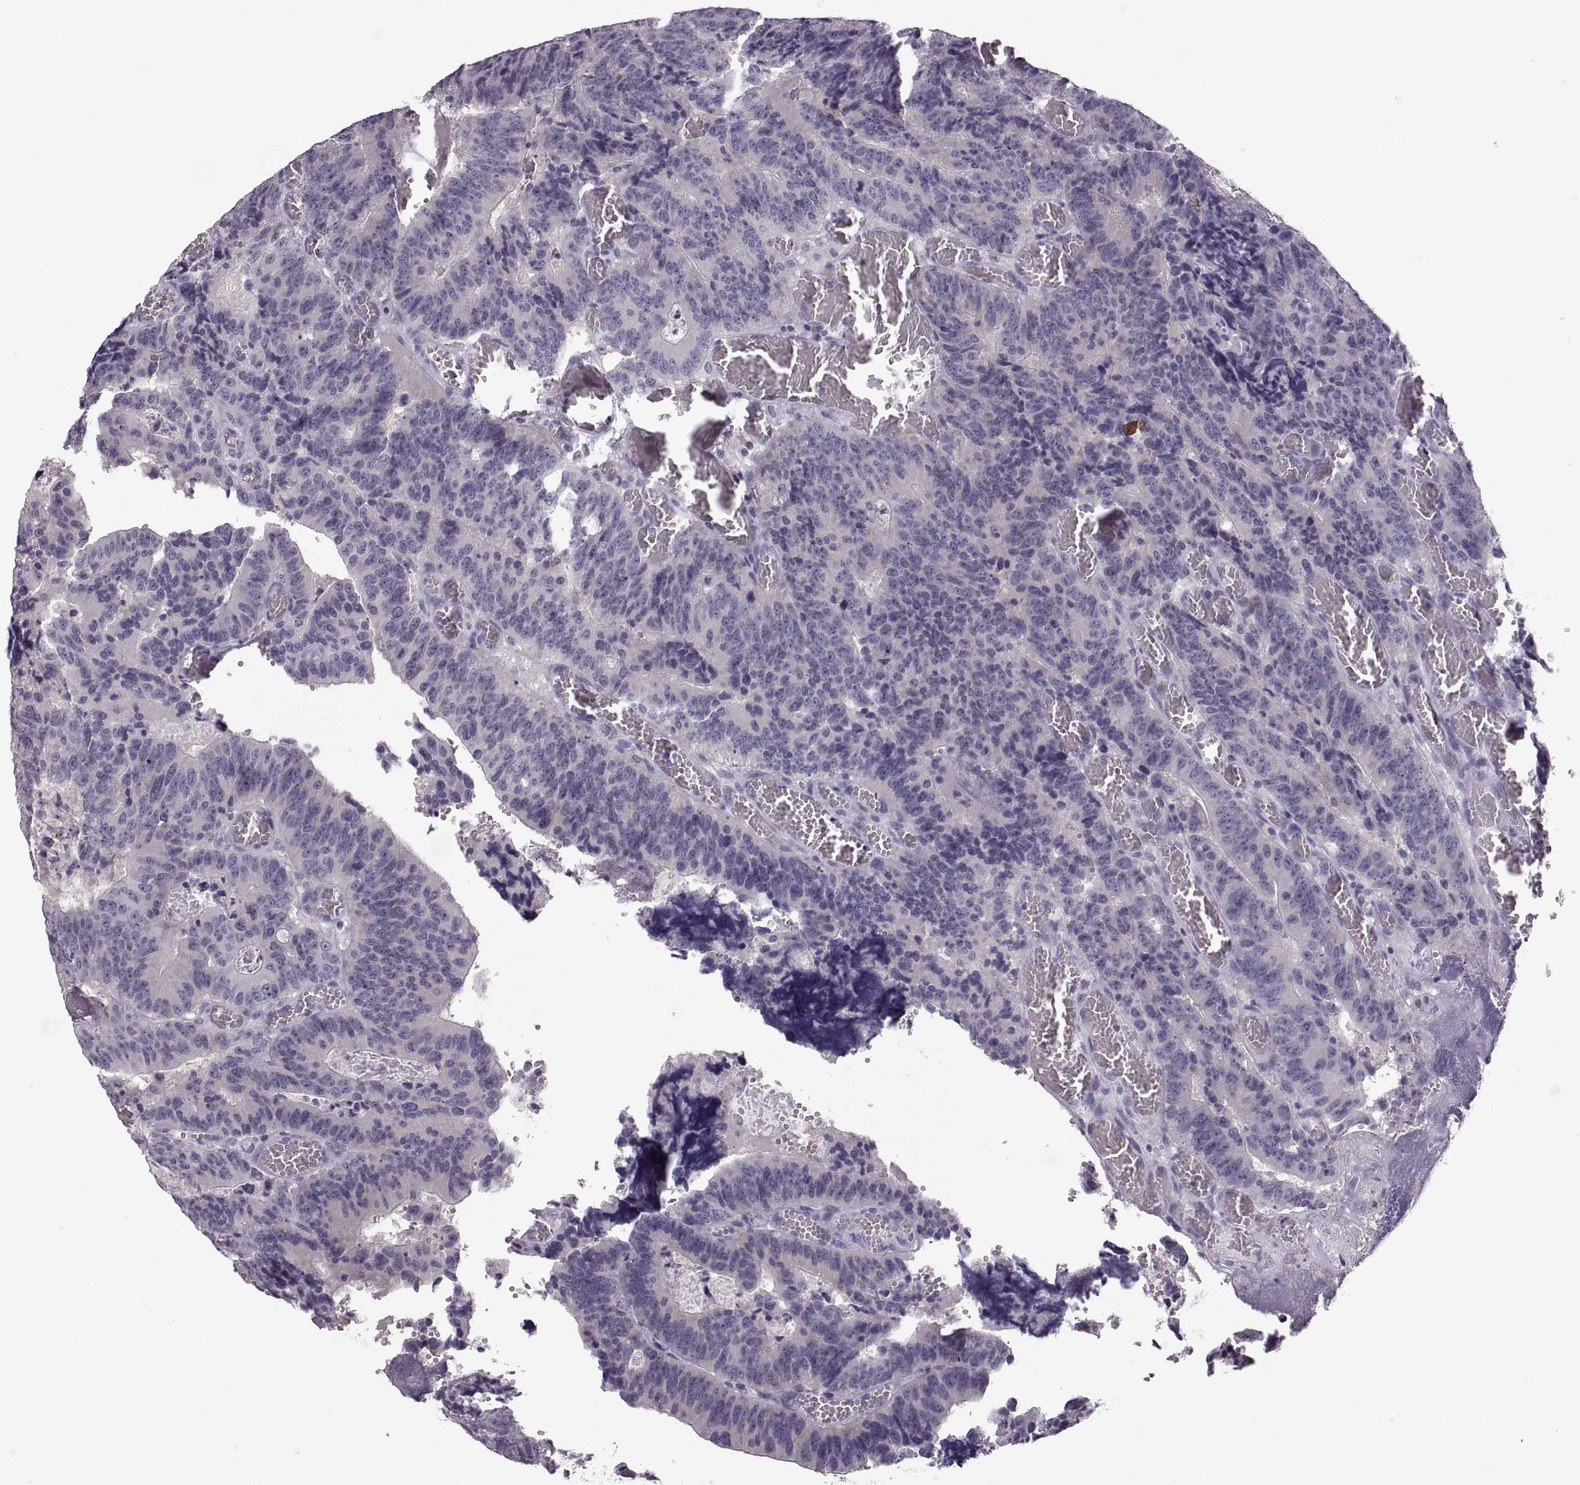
{"staining": {"intensity": "negative", "quantity": "none", "location": "none"}, "tissue": "colorectal cancer", "cell_type": "Tumor cells", "image_type": "cancer", "snomed": [{"axis": "morphology", "description": "Adenocarcinoma, NOS"}, {"axis": "topography", "description": "Colon"}], "caption": "IHC of colorectal adenocarcinoma demonstrates no positivity in tumor cells.", "gene": "WFDC8", "patient": {"sex": "female", "age": 82}}